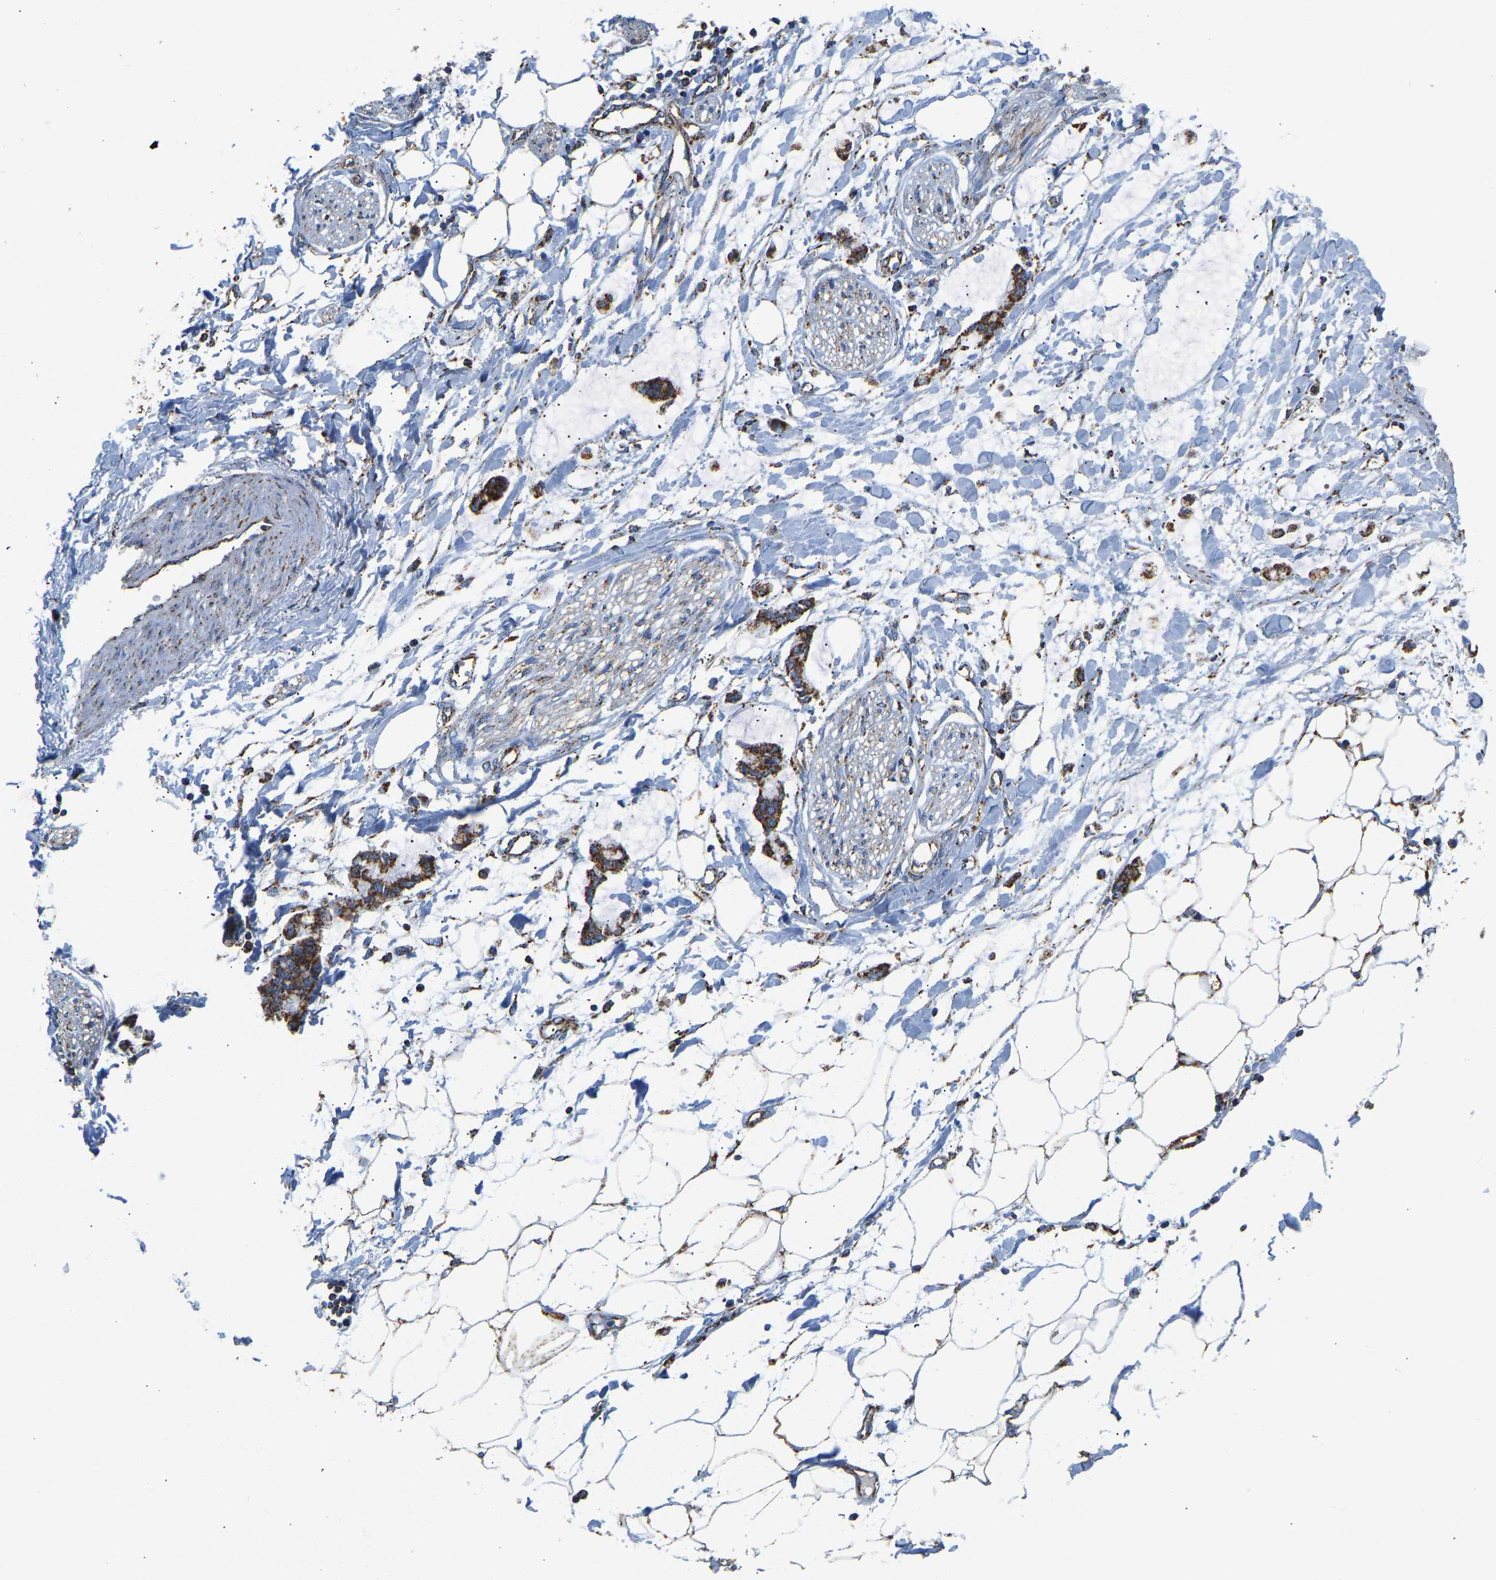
{"staining": {"intensity": "moderate", "quantity": ">75%", "location": "cytoplasmic/membranous"}, "tissue": "adipose tissue", "cell_type": "Adipocytes", "image_type": "normal", "snomed": [{"axis": "morphology", "description": "Normal tissue, NOS"}, {"axis": "morphology", "description": "Adenocarcinoma, NOS"}, {"axis": "topography", "description": "Colon"}, {"axis": "topography", "description": "Peripheral nerve tissue"}], "caption": "Protein expression analysis of normal human adipose tissue reveals moderate cytoplasmic/membranous positivity in approximately >75% of adipocytes. The staining was performed using DAB, with brown indicating positive protein expression. Nuclei are stained blue with hematoxylin.", "gene": "IRX6", "patient": {"sex": "male", "age": 14}}